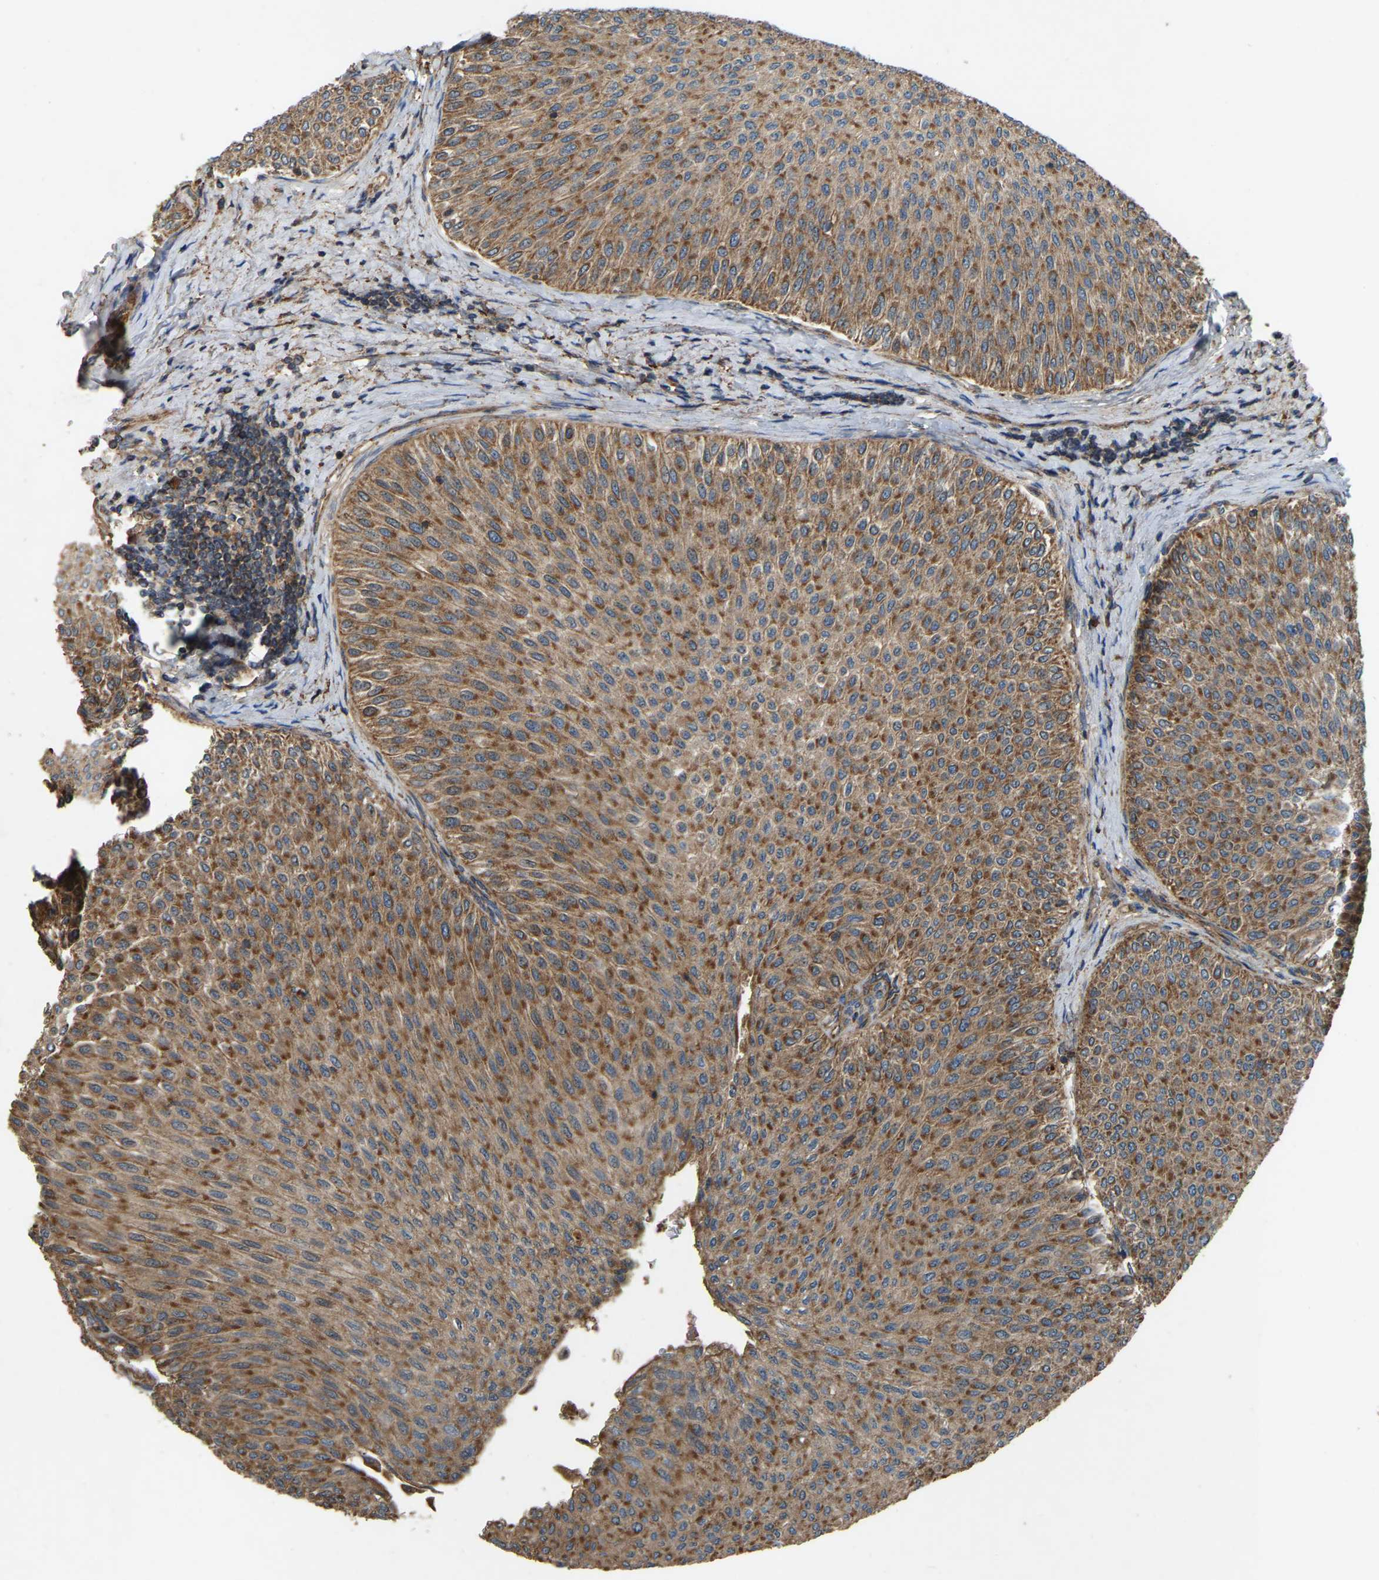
{"staining": {"intensity": "strong", "quantity": ">75%", "location": "cytoplasmic/membranous"}, "tissue": "urothelial cancer", "cell_type": "Tumor cells", "image_type": "cancer", "snomed": [{"axis": "morphology", "description": "Urothelial carcinoma, Low grade"}, {"axis": "topography", "description": "Urinary bladder"}], "caption": "This photomicrograph reveals IHC staining of human urothelial cancer, with high strong cytoplasmic/membranous positivity in approximately >75% of tumor cells.", "gene": "SAMD9L", "patient": {"sex": "male", "age": 78}}